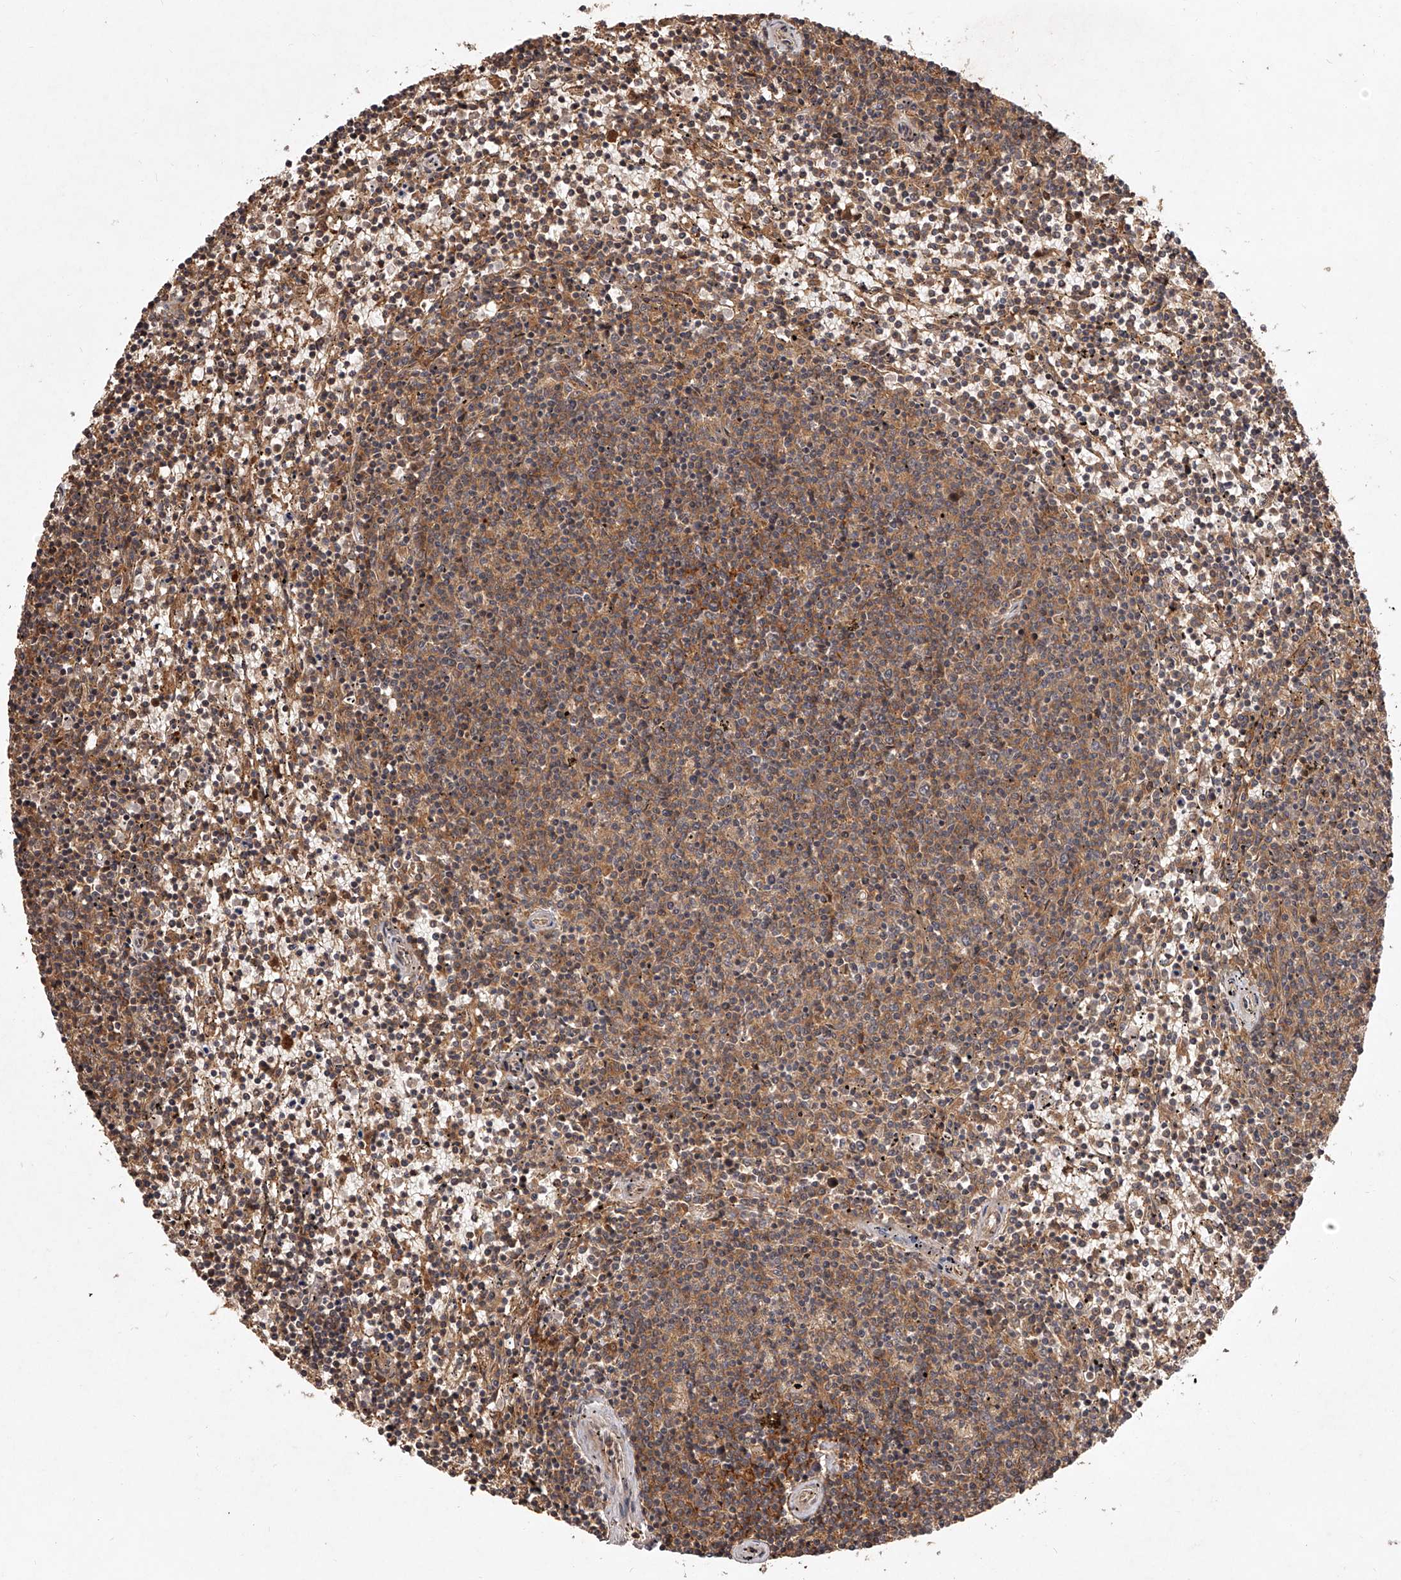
{"staining": {"intensity": "moderate", "quantity": ">75%", "location": "cytoplasmic/membranous"}, "tissue": "lymphoma", "cell_type": "Tumor cells", "image_type": "cancer", "snomed": [{"axis": "morphology", "description": "Malignant lymphoma, non-Hodgkin's type, Low grade"}, {"axis": "topography", "description": "Spleen"}], "caption": "Immunohistochemical staining of human lymphoma demonstrates medium levels of moderate cytoplasmic/membranous positivity in about >75% of tumor cells.", "gene": "CRYZL1", "patient": {"sex": "female", "age": 50}}